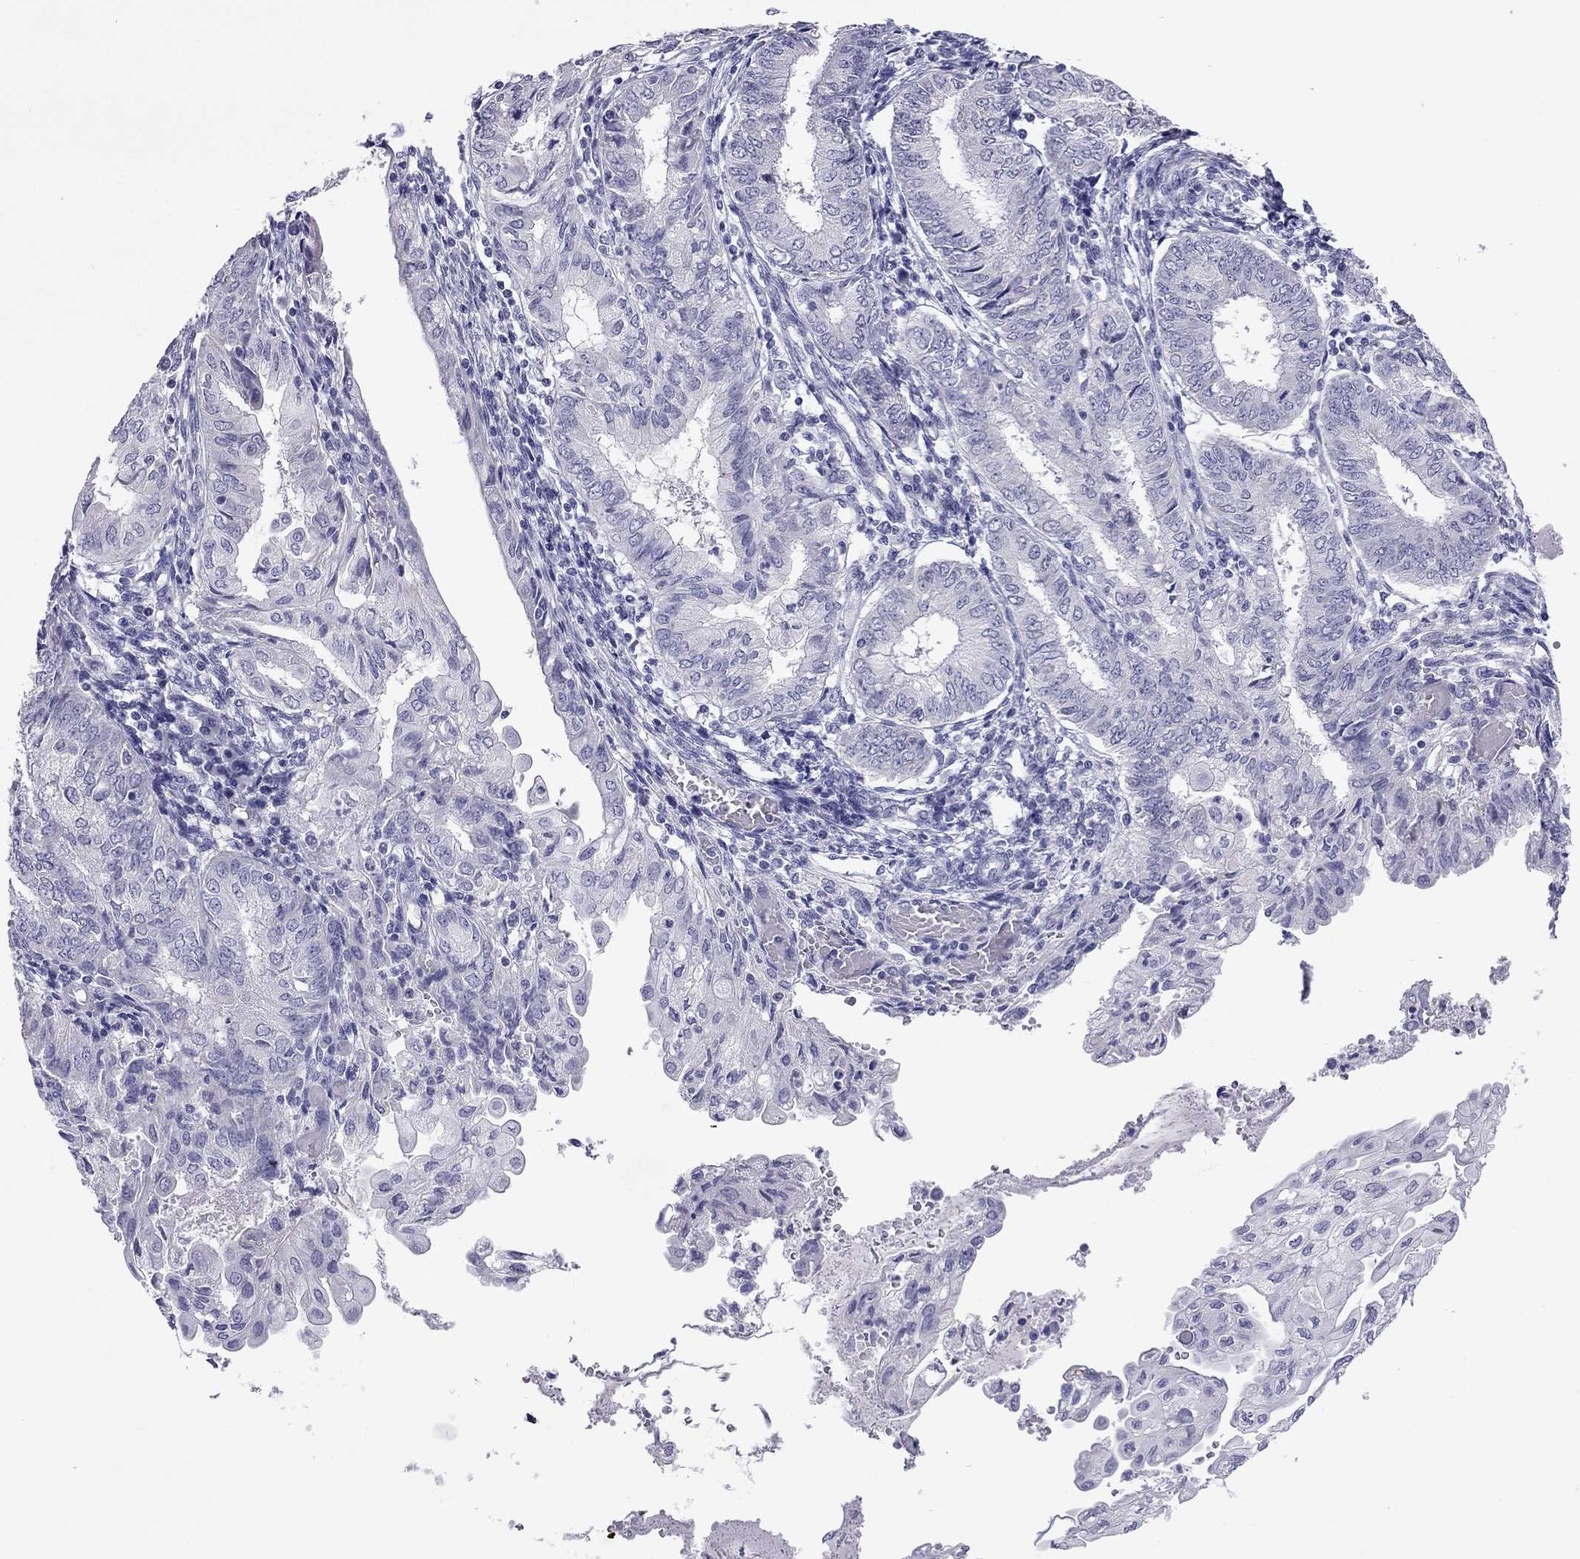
{"staining": {"intensity": "negative", "quantity": "none", "location": "none"}, "tissue": "endometrial cancer", "cell_type": "Tumor cells", "image_type": "cancer", "snomed": [{"axis": "morphology", "description": "Adenocarcinoma, NOS"}, {"axis": "topography", "description": "Endometrium"}], "caption": "Endometrial cancer was stained to show a protein in brown. There is no significant positivity in tumor cells.", "gene": "PPP1R3A", "patient": {"sex": "female", "age": 68}}